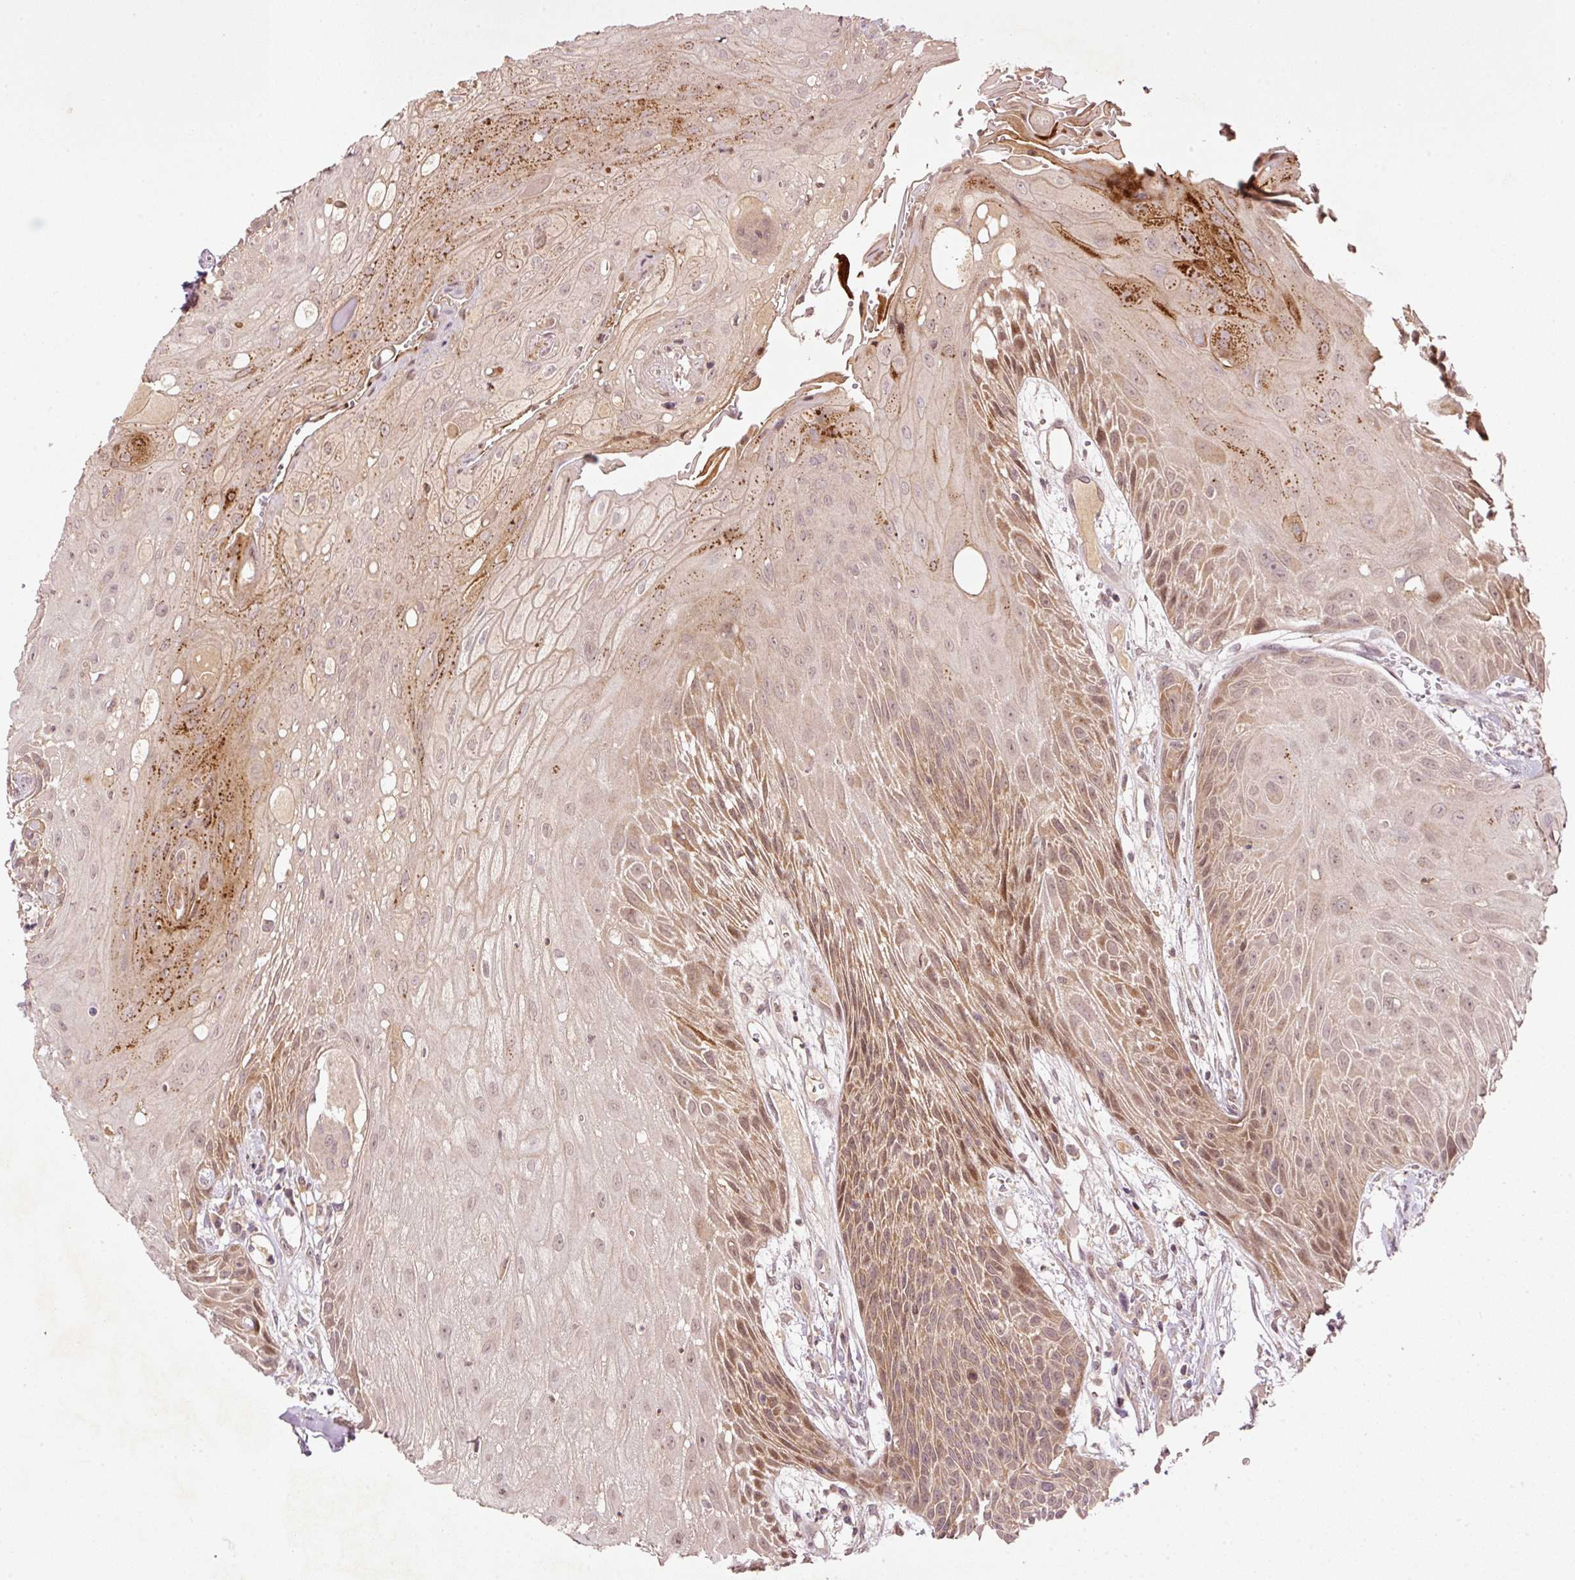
{"staining": {"intensity": "moderate", "quantity": "25%-75%", "location": "cytoplasmic/membranous,nuclear"}, "tissue": "head and neck cancer", "cell_type": "Tumor cells", "image_type": "cancer", "snomed": [{"axis": "morphology", "description": "Squamous cell carcinoma, NOS"}, {"axis": "topography", "description": "Head-Neck"}], "caption": "Protein expression analysis of human head and neck cancer (squamous cell carcinoma) reveals moderate cytoplasmic/membranous and nuclear expression in about 25%-75% of tumor cells.", "gene": "PCDHB1", "patient": {"sex": "female", "age": 73}}